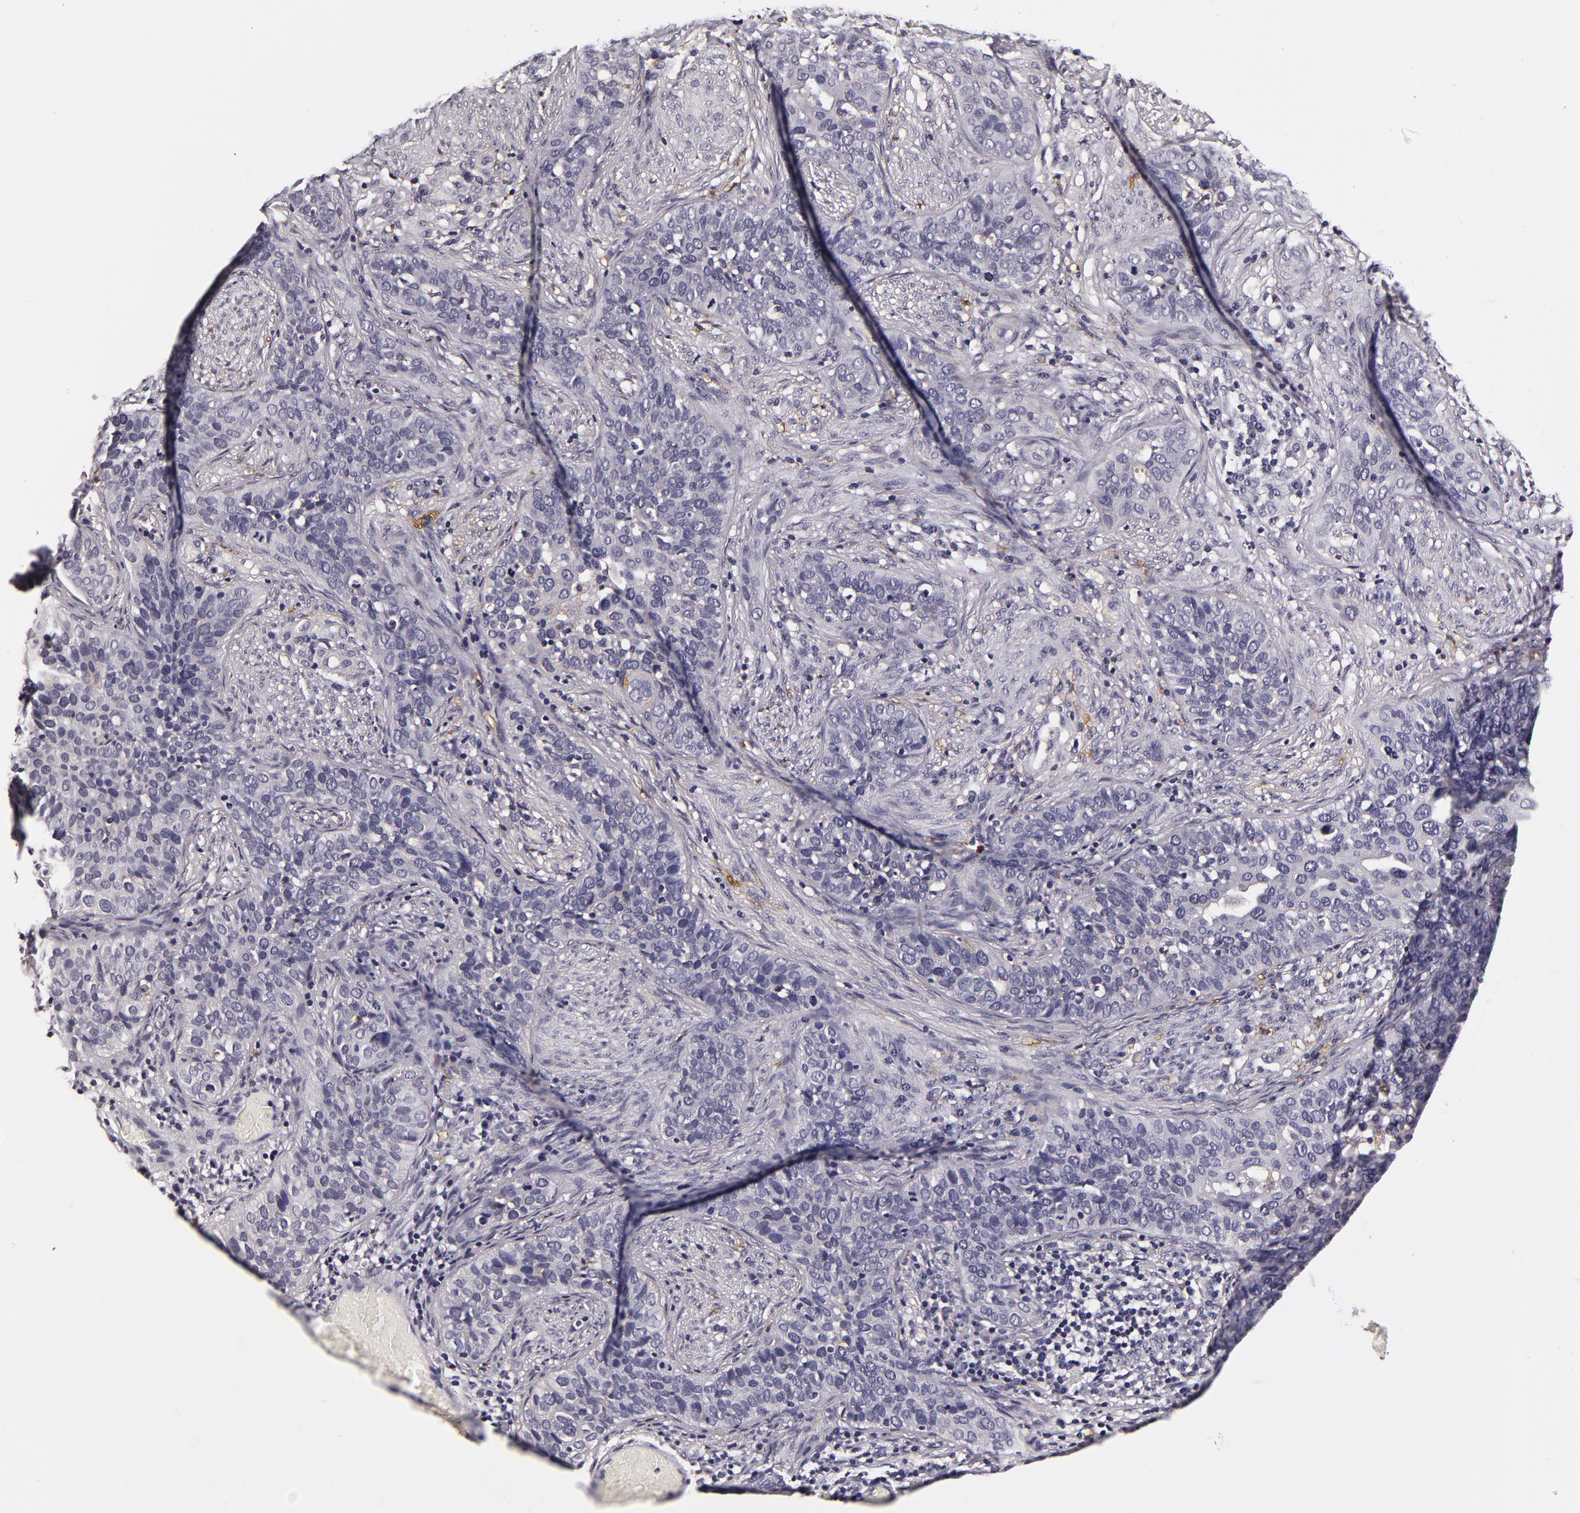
{"staining": {"intensity": "negative", "quantity": "none", "location": "none"}, "tissue": "cervical cancer", "cell_type": "Tumor cells", "image_type": "cancer", "snomed": [{"axis": "morphology", "description": "Squamous cell carcinoma, NOS"}, {"axis": "topography", "description": "Cervix"}], "caption": "Cervical squamous cell carcinoma was stained to show a protein in brown. There is no significant staining in tumor cells.", "gene": "LGALS3BP", "patient": {"sex": "female", "age": 31}}